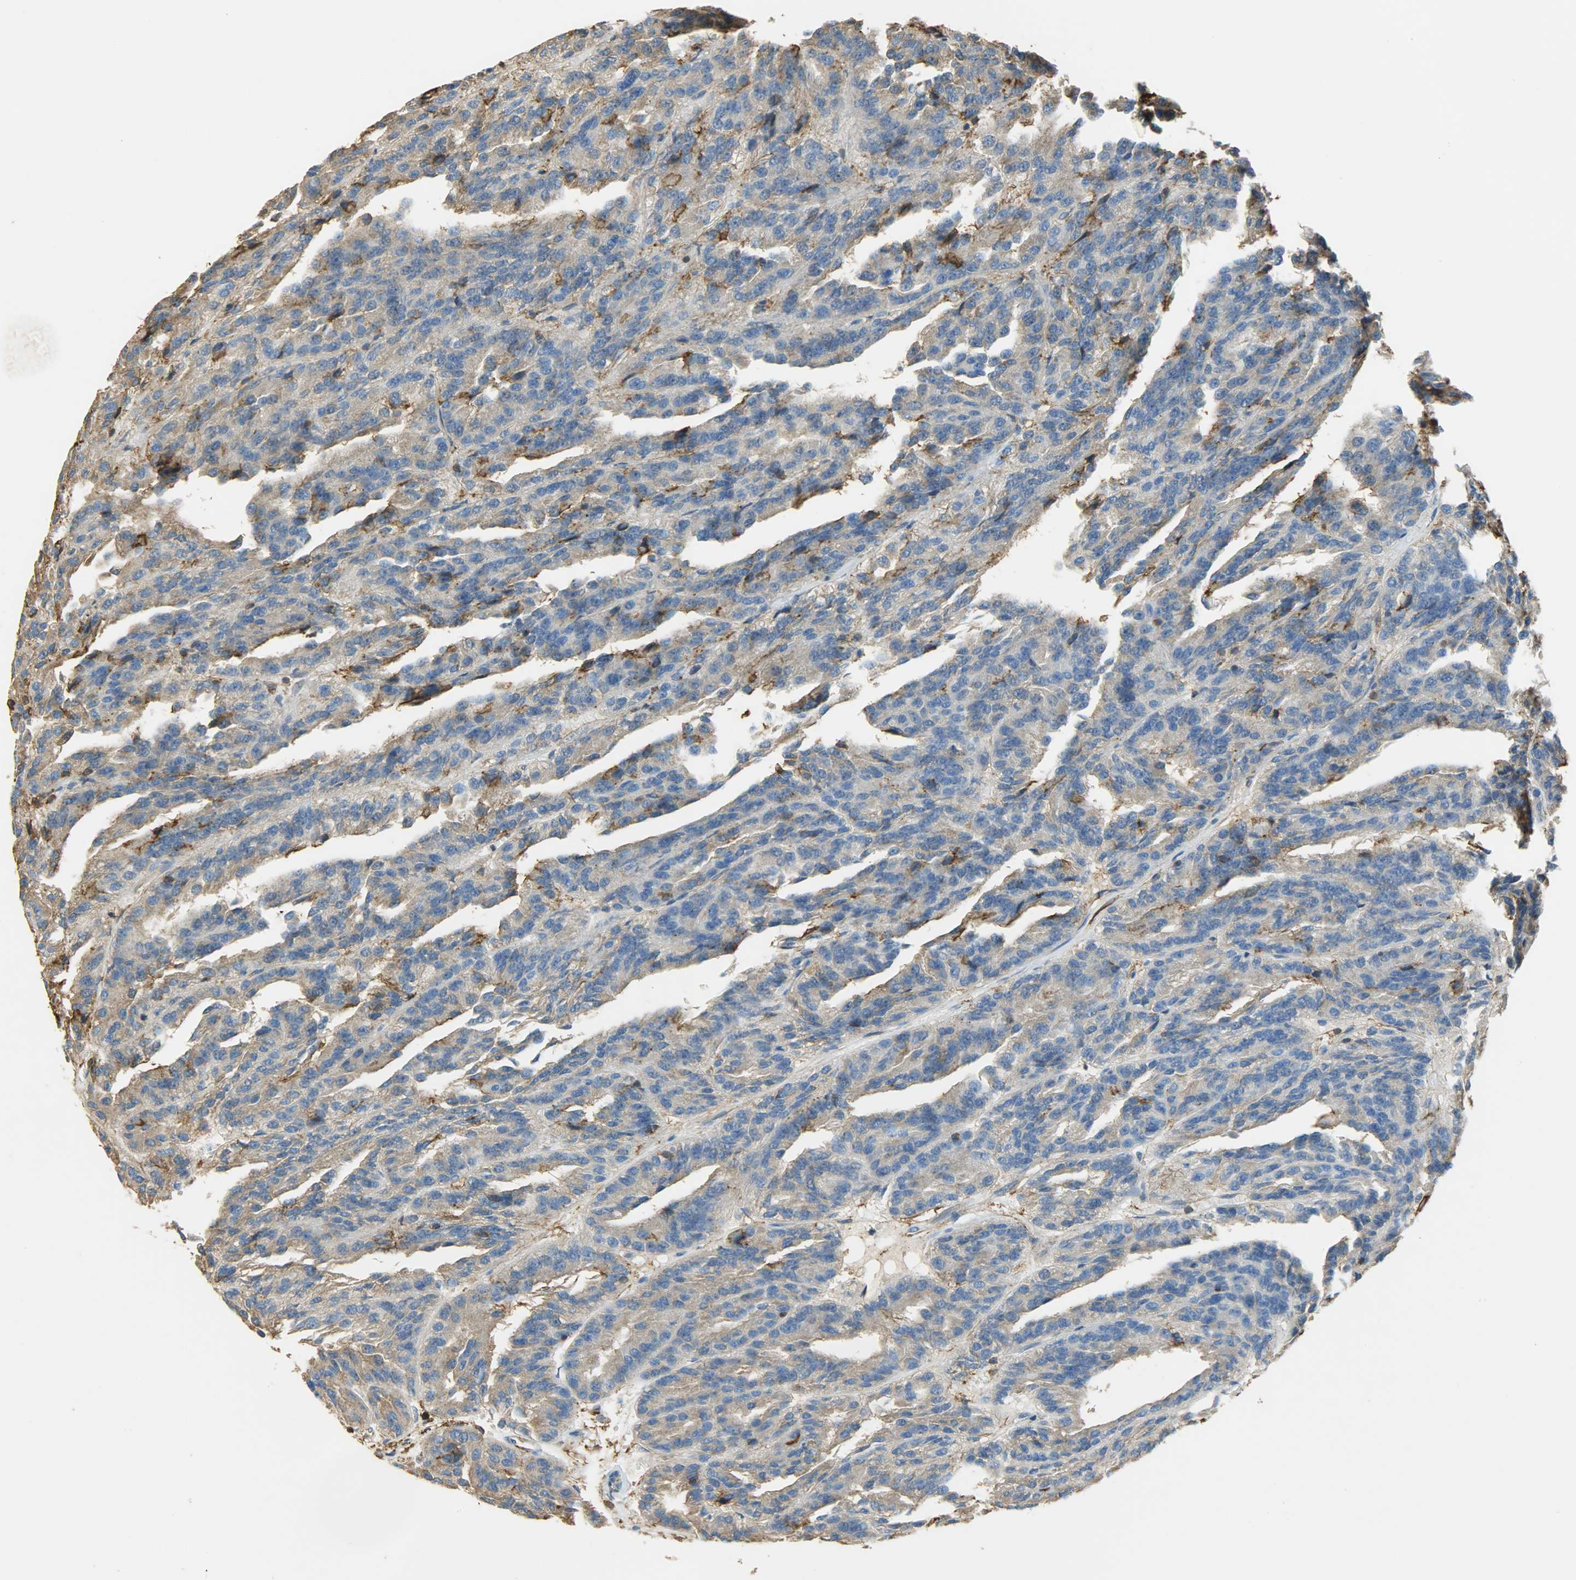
{"staining": {"intensity": "weak", "quantity": ">75%", "location": "cytoplasmic/membranous"}, "tissue": "renal cancer", "cell_type": "Tumor cells", "image_type": "cancer", "snomed": [{"axis": "morphology", "description": "Adenocarcinoma, NOS"}, {"axis": "topography", "description": "Kidney"}], "caption": "Renal adenocarcinoma stained with a brown dye displays weak cytoplasmic/membranous positive expression in approximately >75% of tumor cells.", "gene": "ANXA6", "patient": {"sex": "male", "age": 46}}